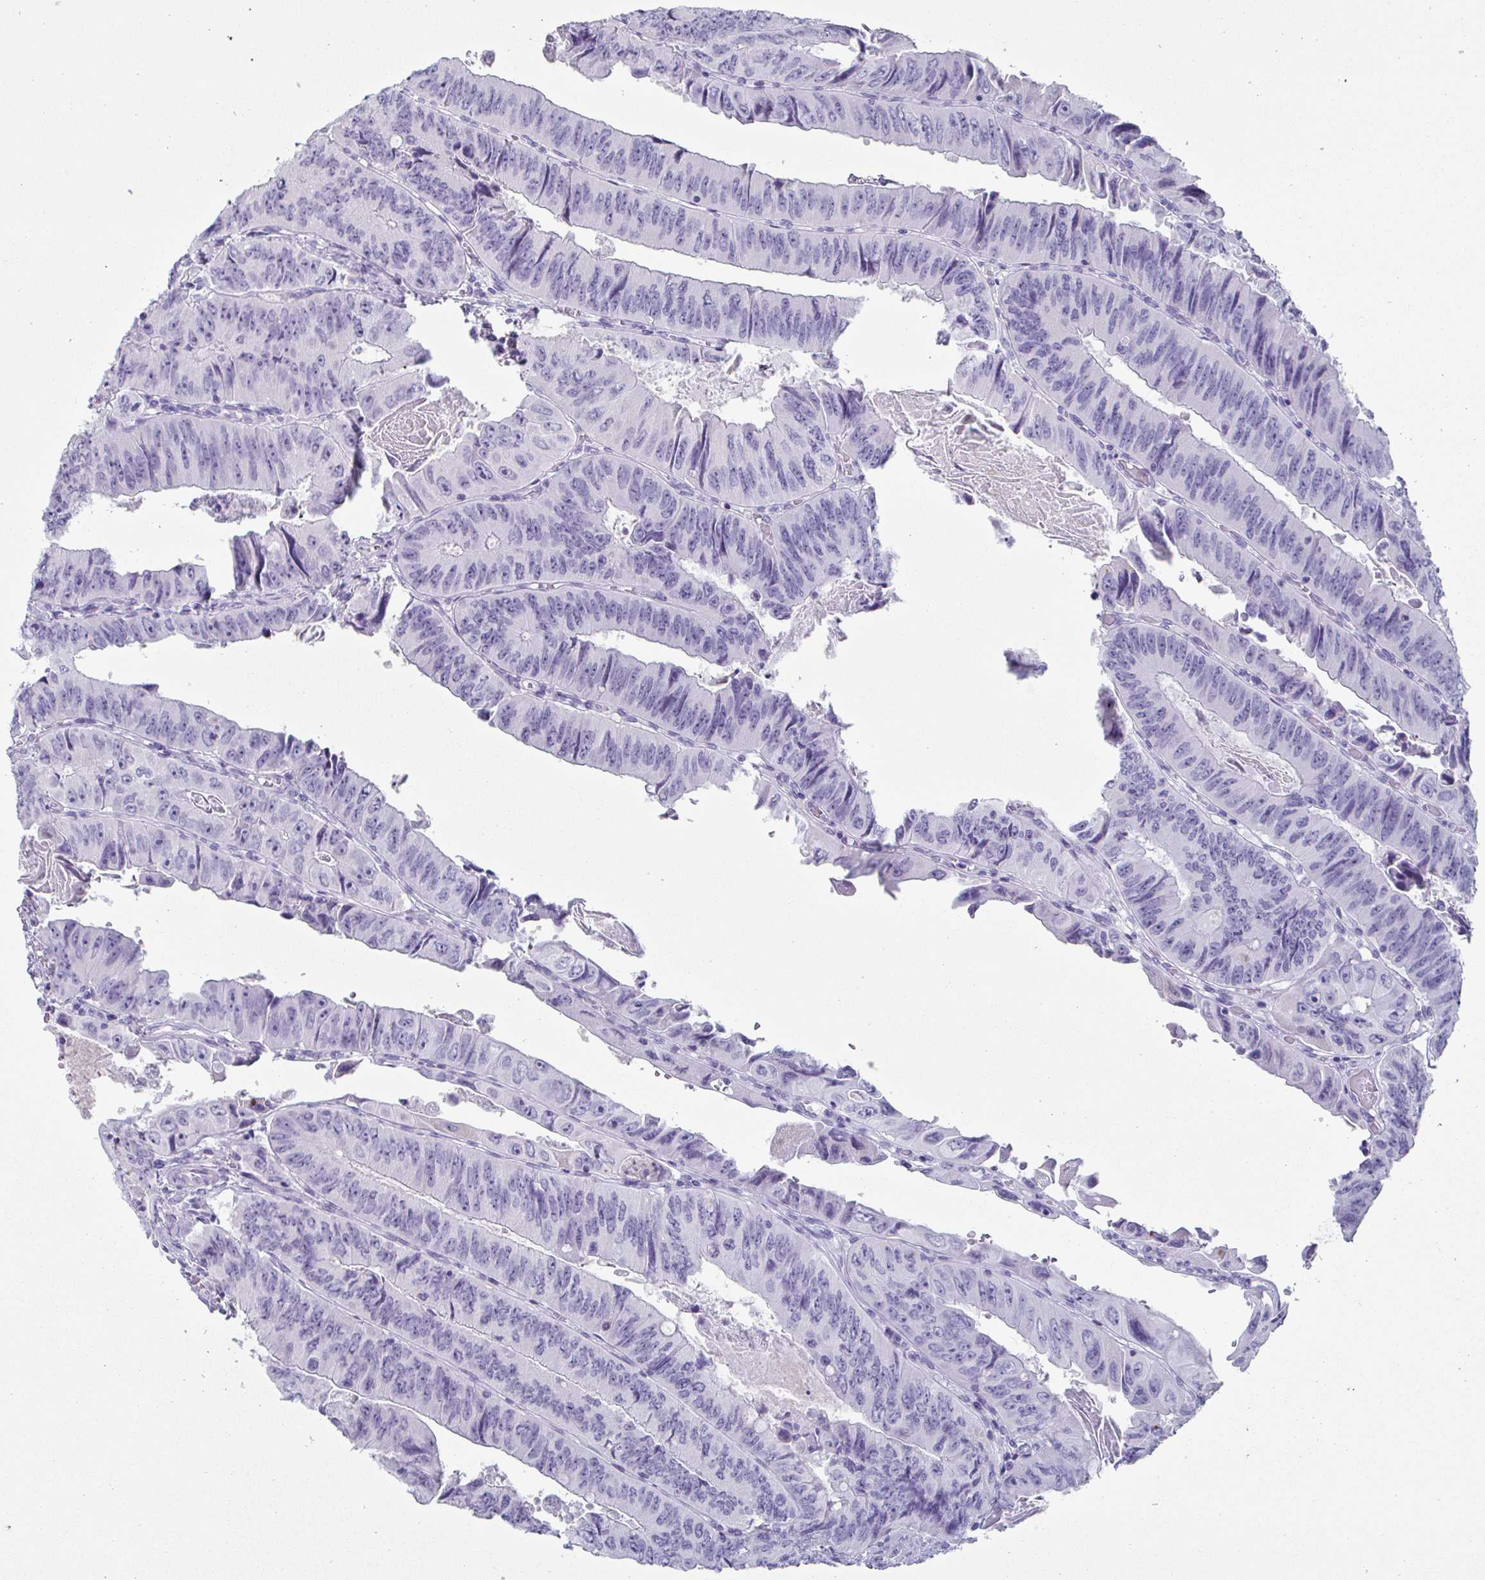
{"staining": {"intensity": "negative", "quantity": "none", "location": "none"}, "tissue": "colorectal cancer", "cell_type": "Tumor cells", "image_type": "cancer", "snomed": [{"axis": "morphology", "description": "Adenocarcinoma, NOS"}, {"axis": "topography", "description": "Colon"}], "caption": "Immunohistochemistry image of human colorectal cancer stained for a protein (brown), which reveals no staining in tumor cells.", "gene": "CREG2", "patient": {"sex": "female", "age": 84}}